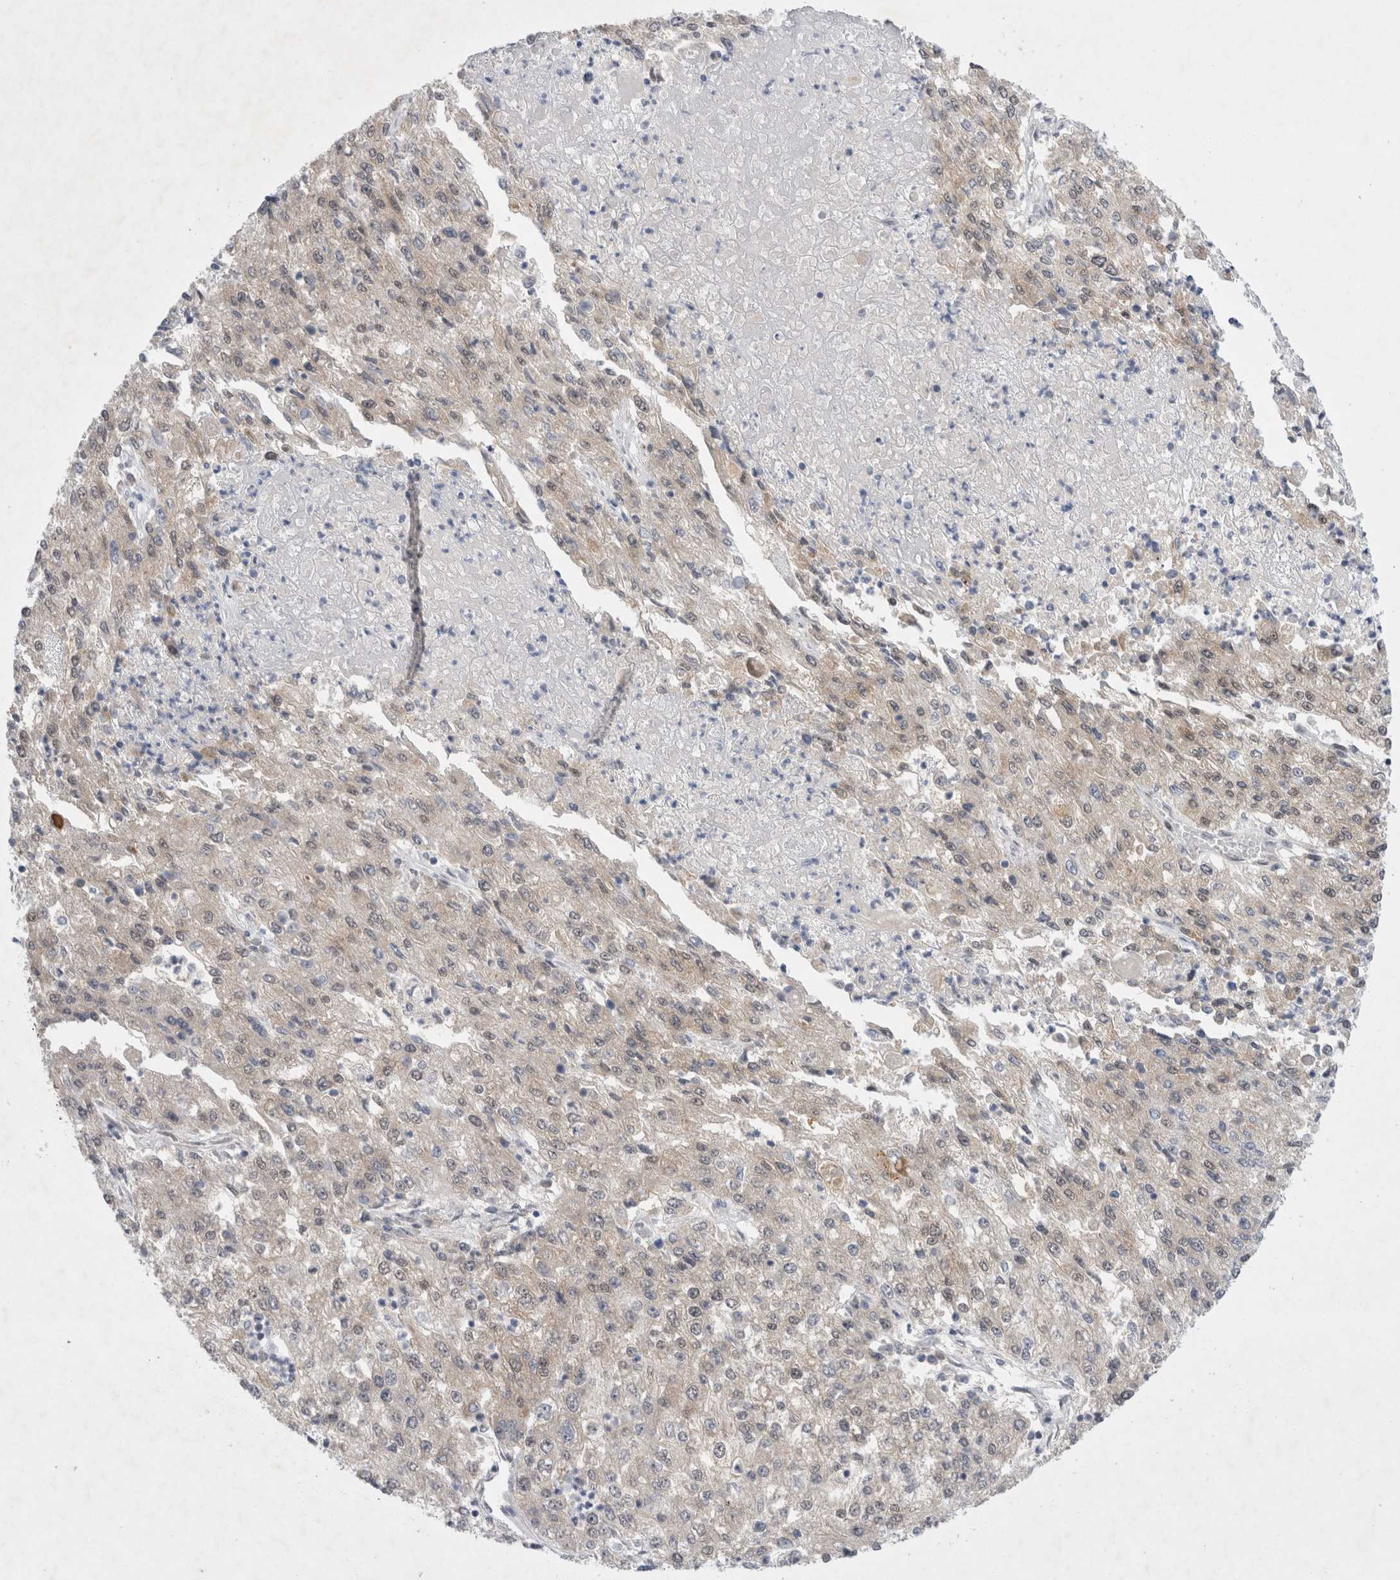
{"staining": {"intensity": "negative", "quantity": "none", "location": "none"}, "tissue": "endometrial cancer", "cell_type": "Tumor cells", "image_type": "cancer", "snomed": [{"axis": "morphology", "description": "Adenocarcinoma, NOS"}, {"axis": "topography", "description": "Endometrium"}], "caption": "Endometrial cancer was stained to show a protein in brown. There is no significant staining in tumor cells.", "gene": "WIPF2", "patient": {"sex": "female", "age": 49}}